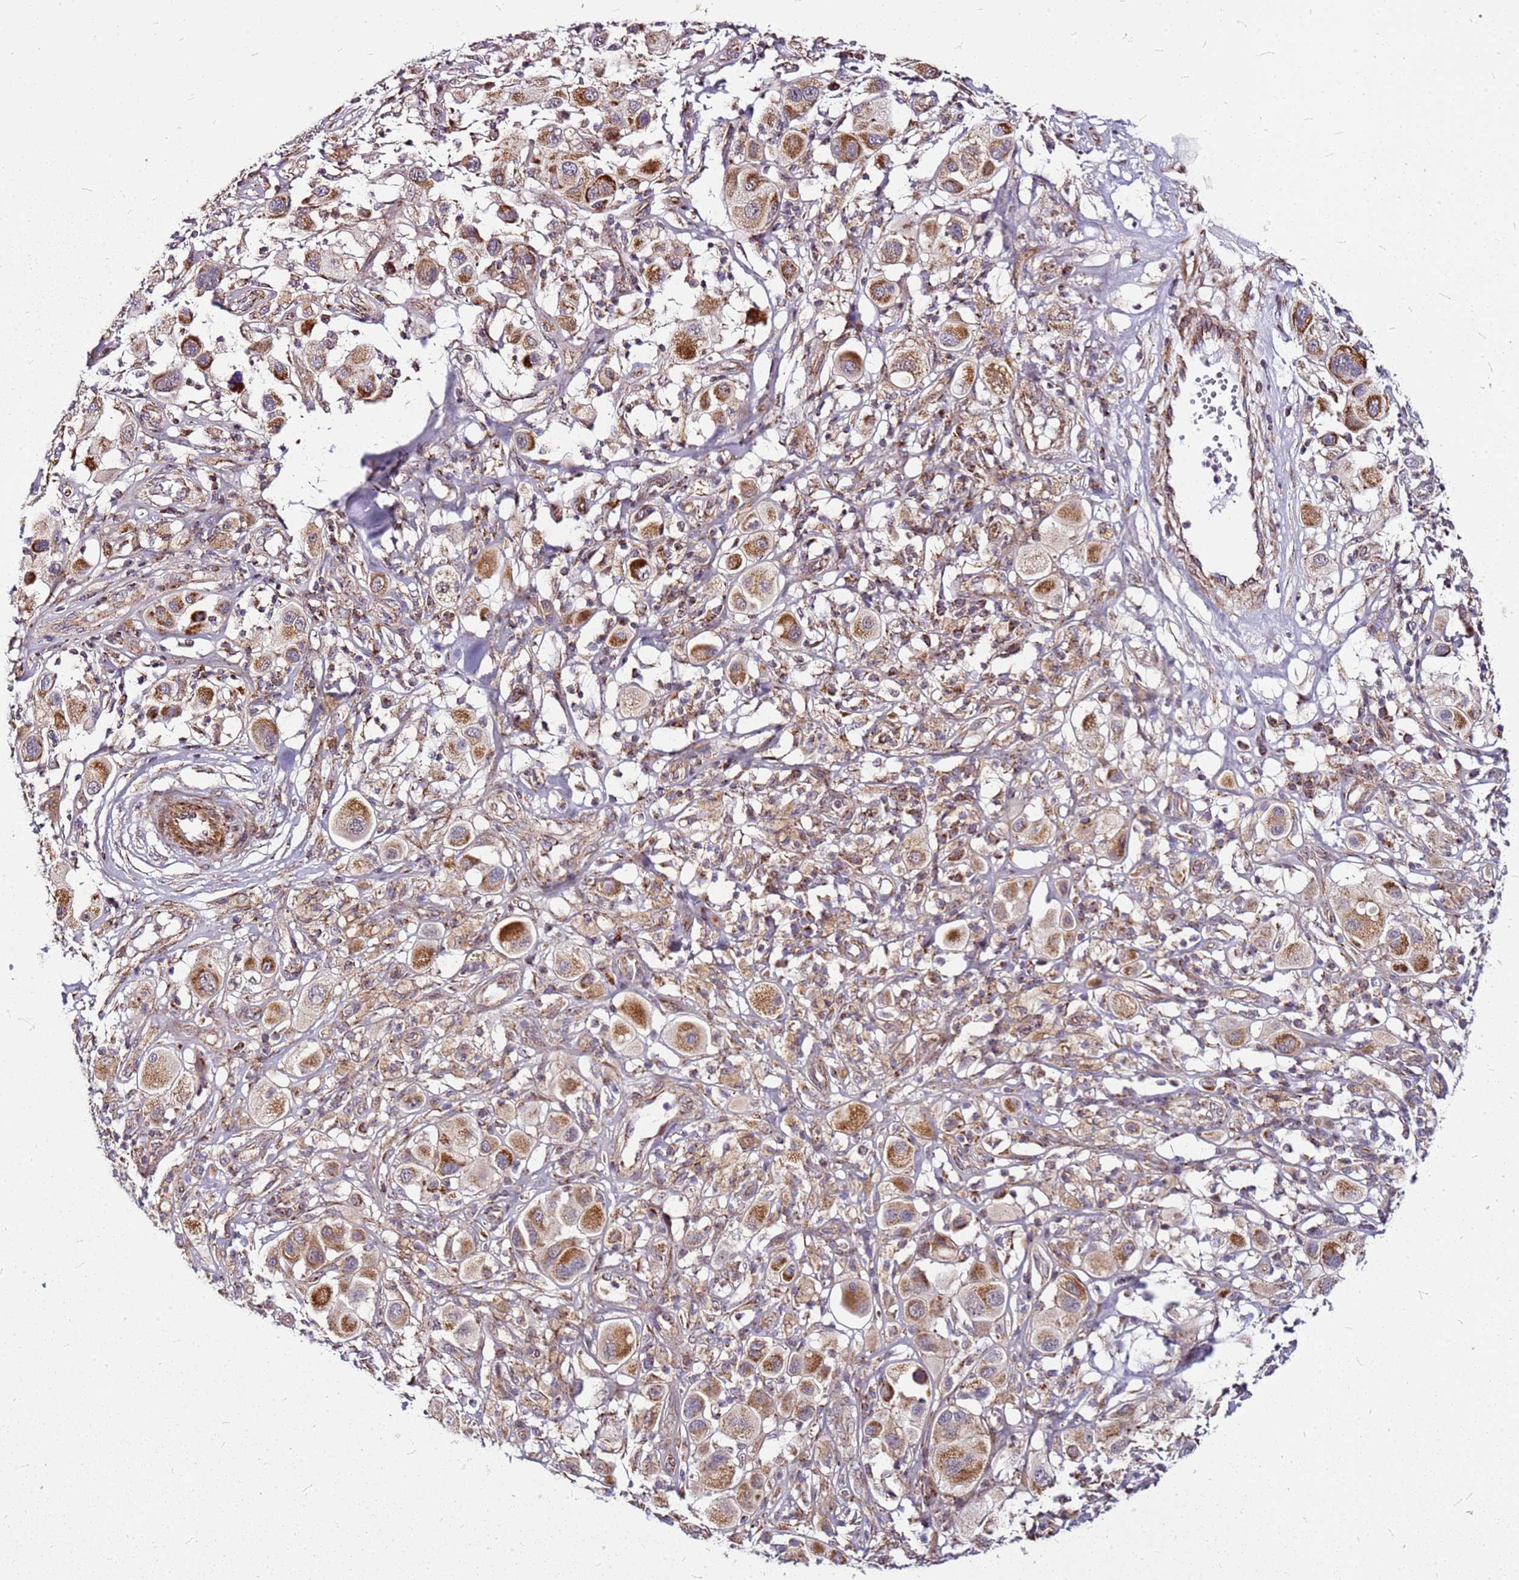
{"staining": {"intensity": "moderate", "quantity": ">75%", "location": "cytoplasmic/membranous"}, "tissue": "melanoma", "cell_type": "Tumor cells", "image_type": "cancer", "snomed": [{"axis": "morphology", "description": "Malignant melanoma, Metastatic site"}, {"axis": "topography", "description": "Skin"}], "caption": "Brown immunohistochemical staining in human malignant melanoma (metastatic site) displays moderate cytoplasmic/membranous staining in approximately >75% of tumor cells.", "gene": "OR51T1", "patient": {"sex": "male", "age": 41}}